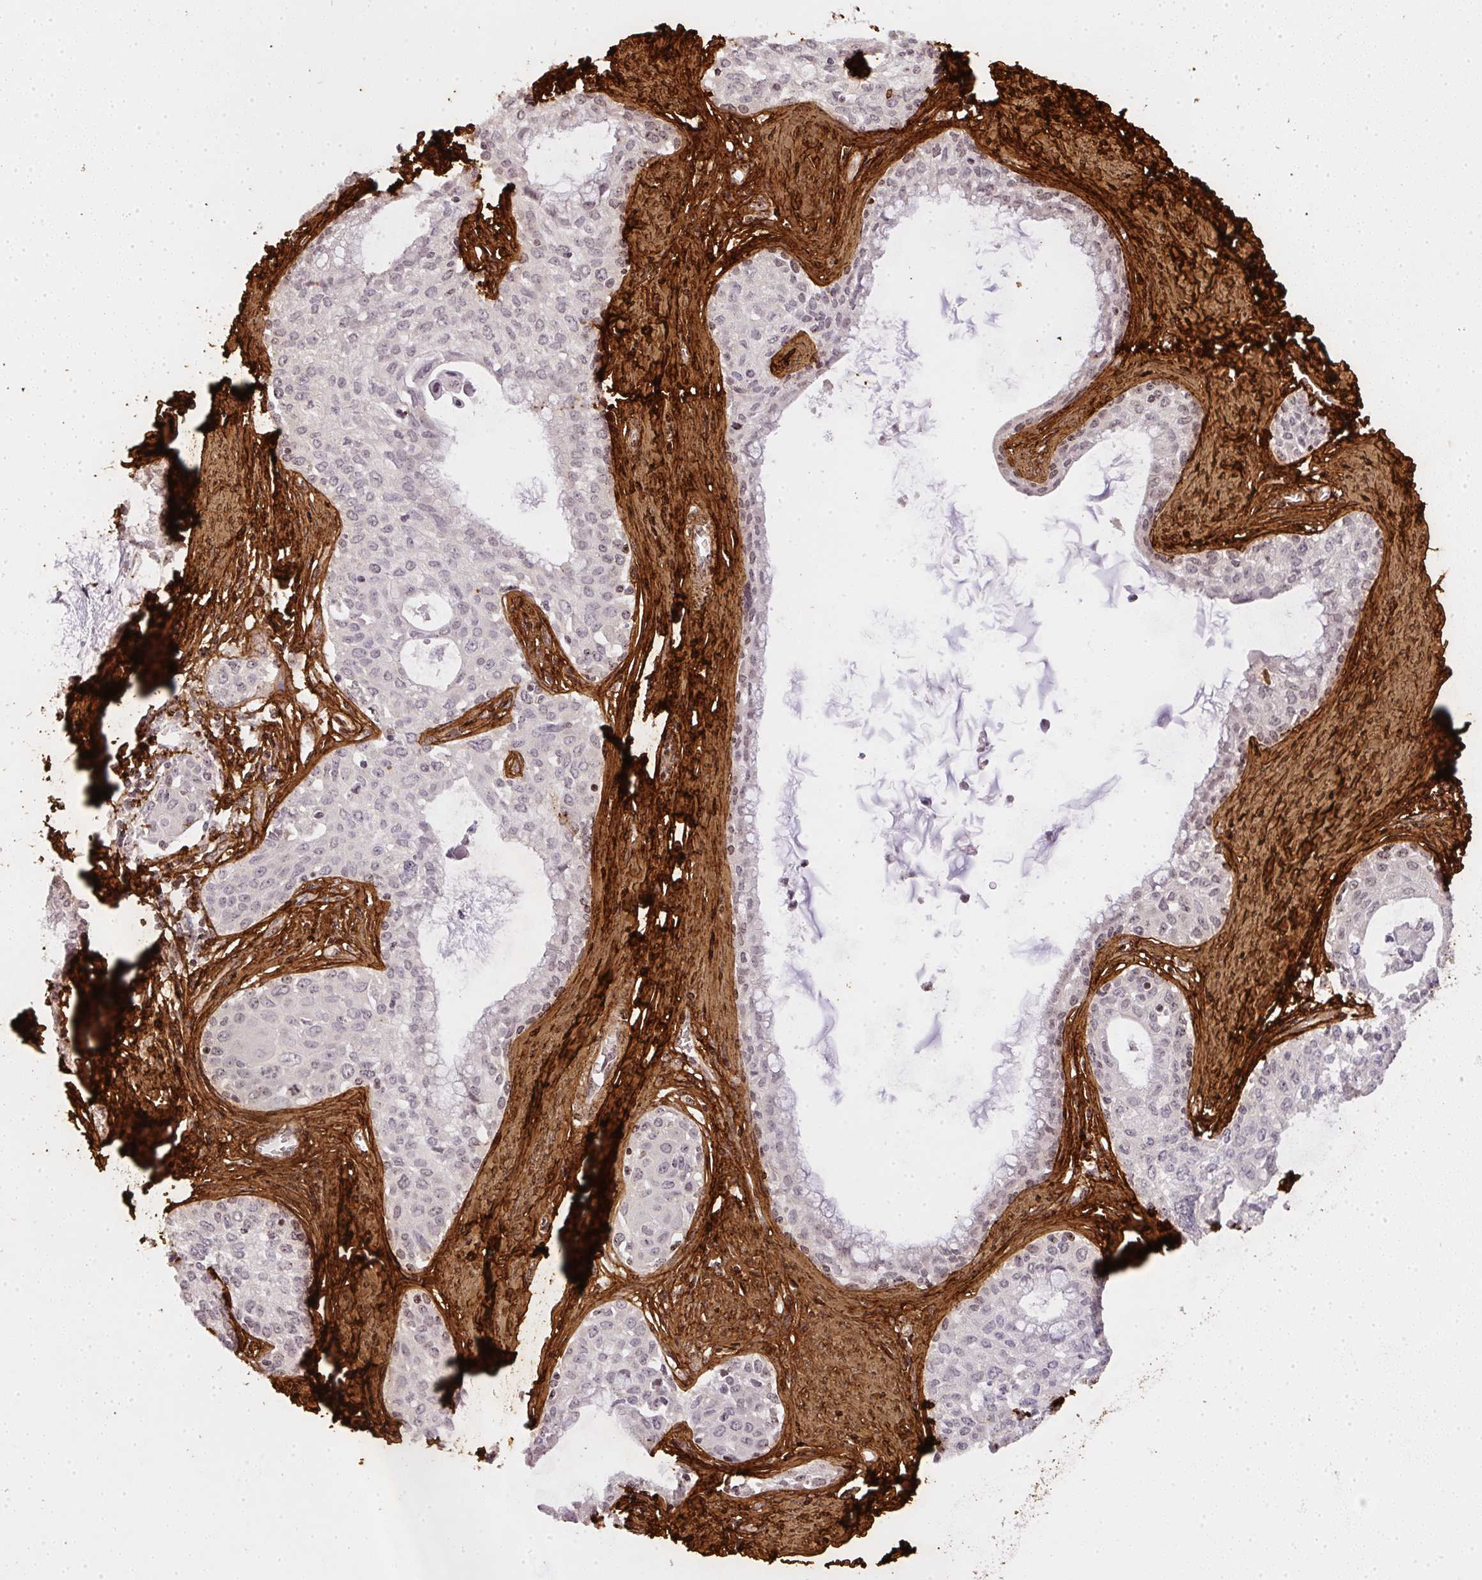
{"staining": {"intensity": "negative", "quantity": "none", "location": "none"}, "tissue": "cervical cancer", "cell_type": "Tumor cells", "image_type": "cancer", "snomed": [{"axis": "morphology", "description": "Squamous cell carcinoma, NOS"}, {"axis": "morphology", "description": "Adenocarcinoma, NOS"}, {"axis": "topography", "description": "Cervix"}], "caption": "An IHC histopathology image of cervical cancer (squamous cell carcinoma) is shown. There is no staining in tumor cells of cervical cancer (squamous cell carcinoma).", "gene": "COL3A1", "patient": {"sex": "female", "age": 52}}